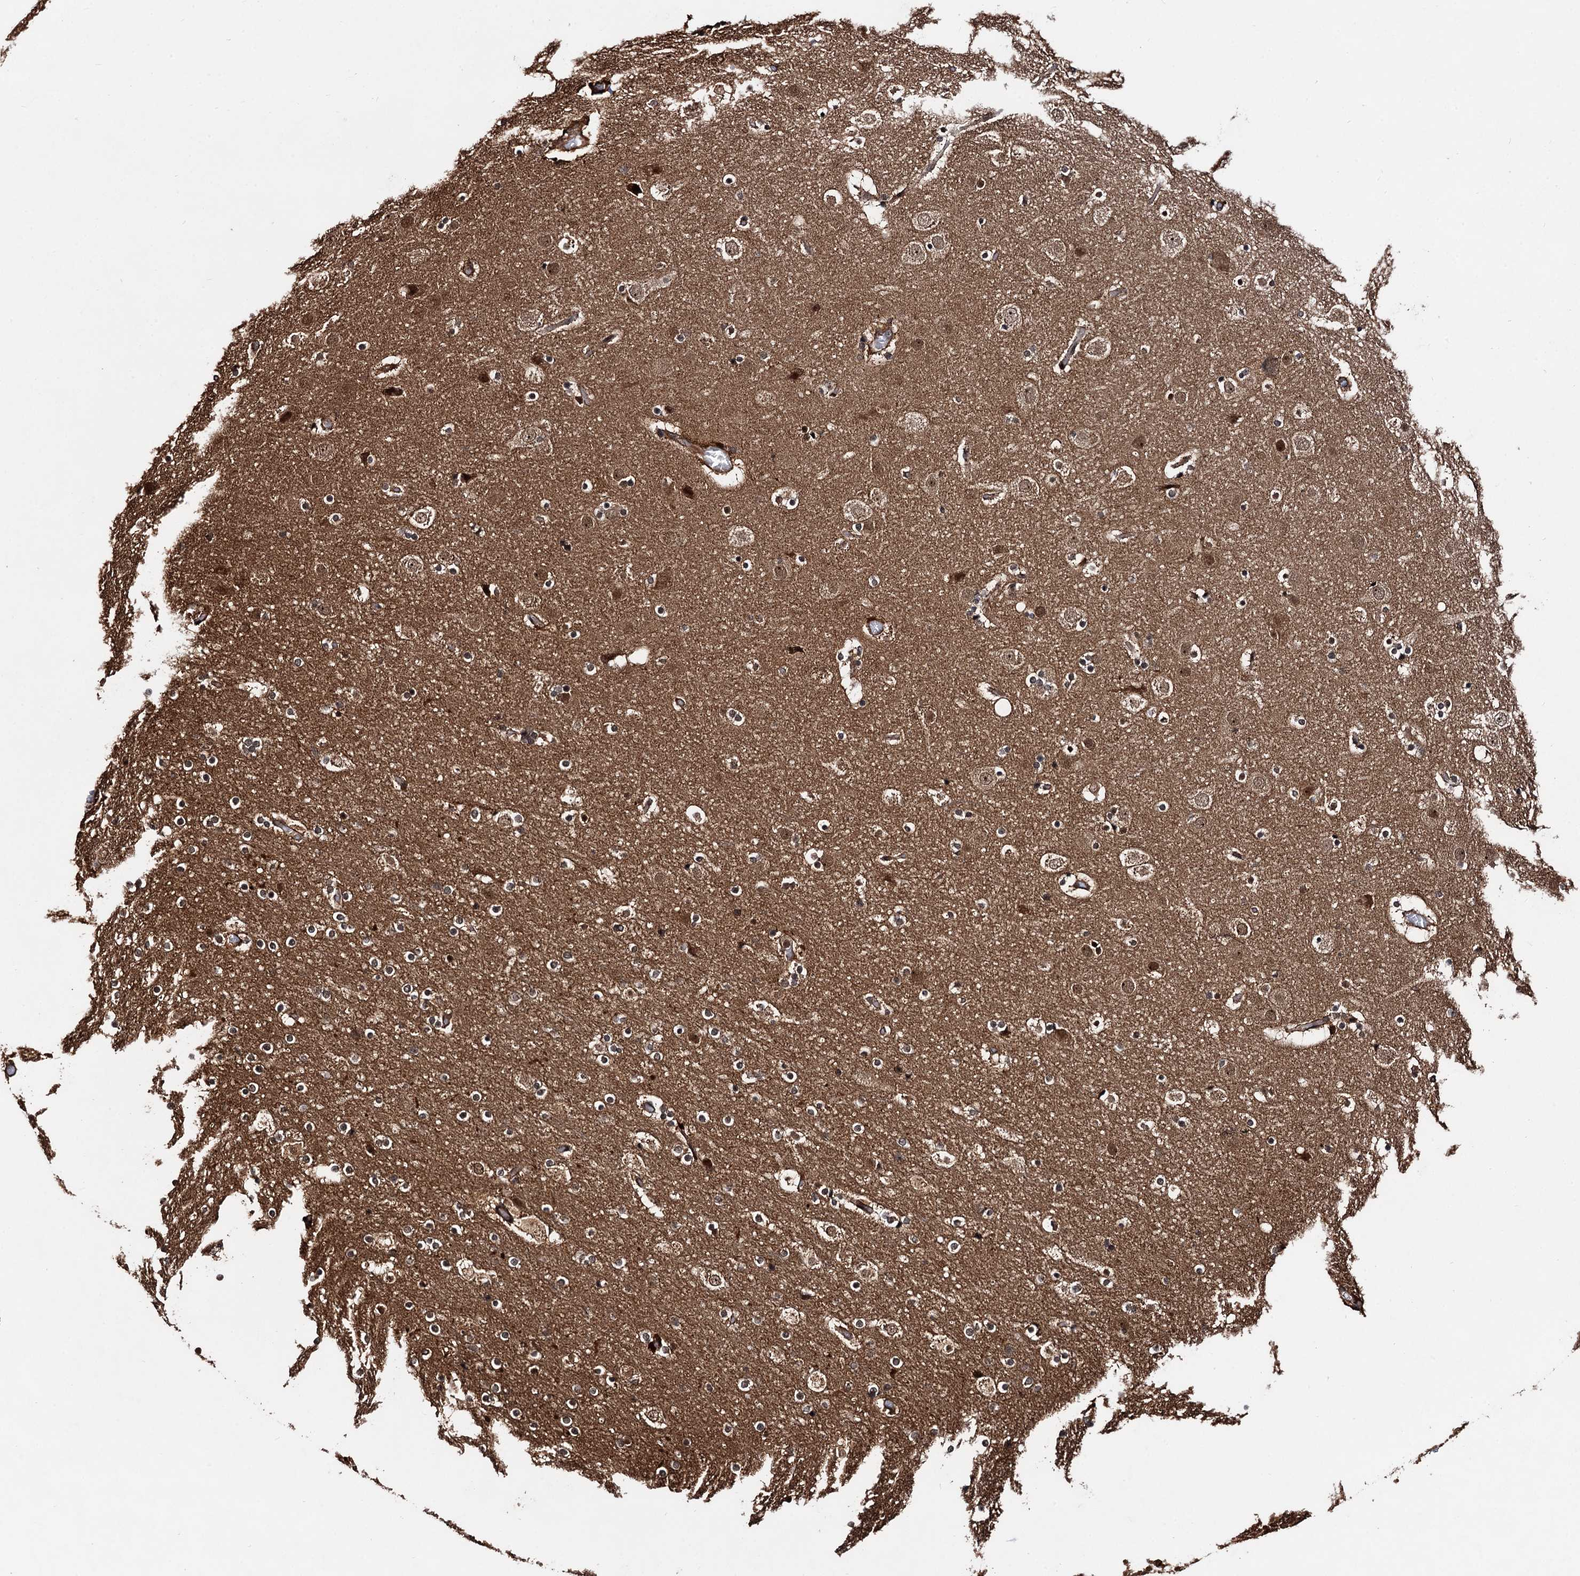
{"staining": {"intensity": "weak", "quantity": ">75%", "location": "cytoplasmic/membranous"}, "tissue": "cerebral cortex", "cell_type": "Endothelial cells", "image_type": "normal", "snomed": [{"axis": "morphology", "description": "Normal tissue, NOS"}, {"axis": "topography", "description": "Cerebral cortex"}], "caption": "Immunohistochemical staining of unremarkable cerebral cortex displays >75% levels of weak cytoplasmic/membranous protein expression in approximately >75% of endothelial cells. Immunohistochemistry stains the protein of interest in brown and the nuclei are stained blue.", "gene": "SNRNP25", "patient": {"sex": "male", "age": 57}}